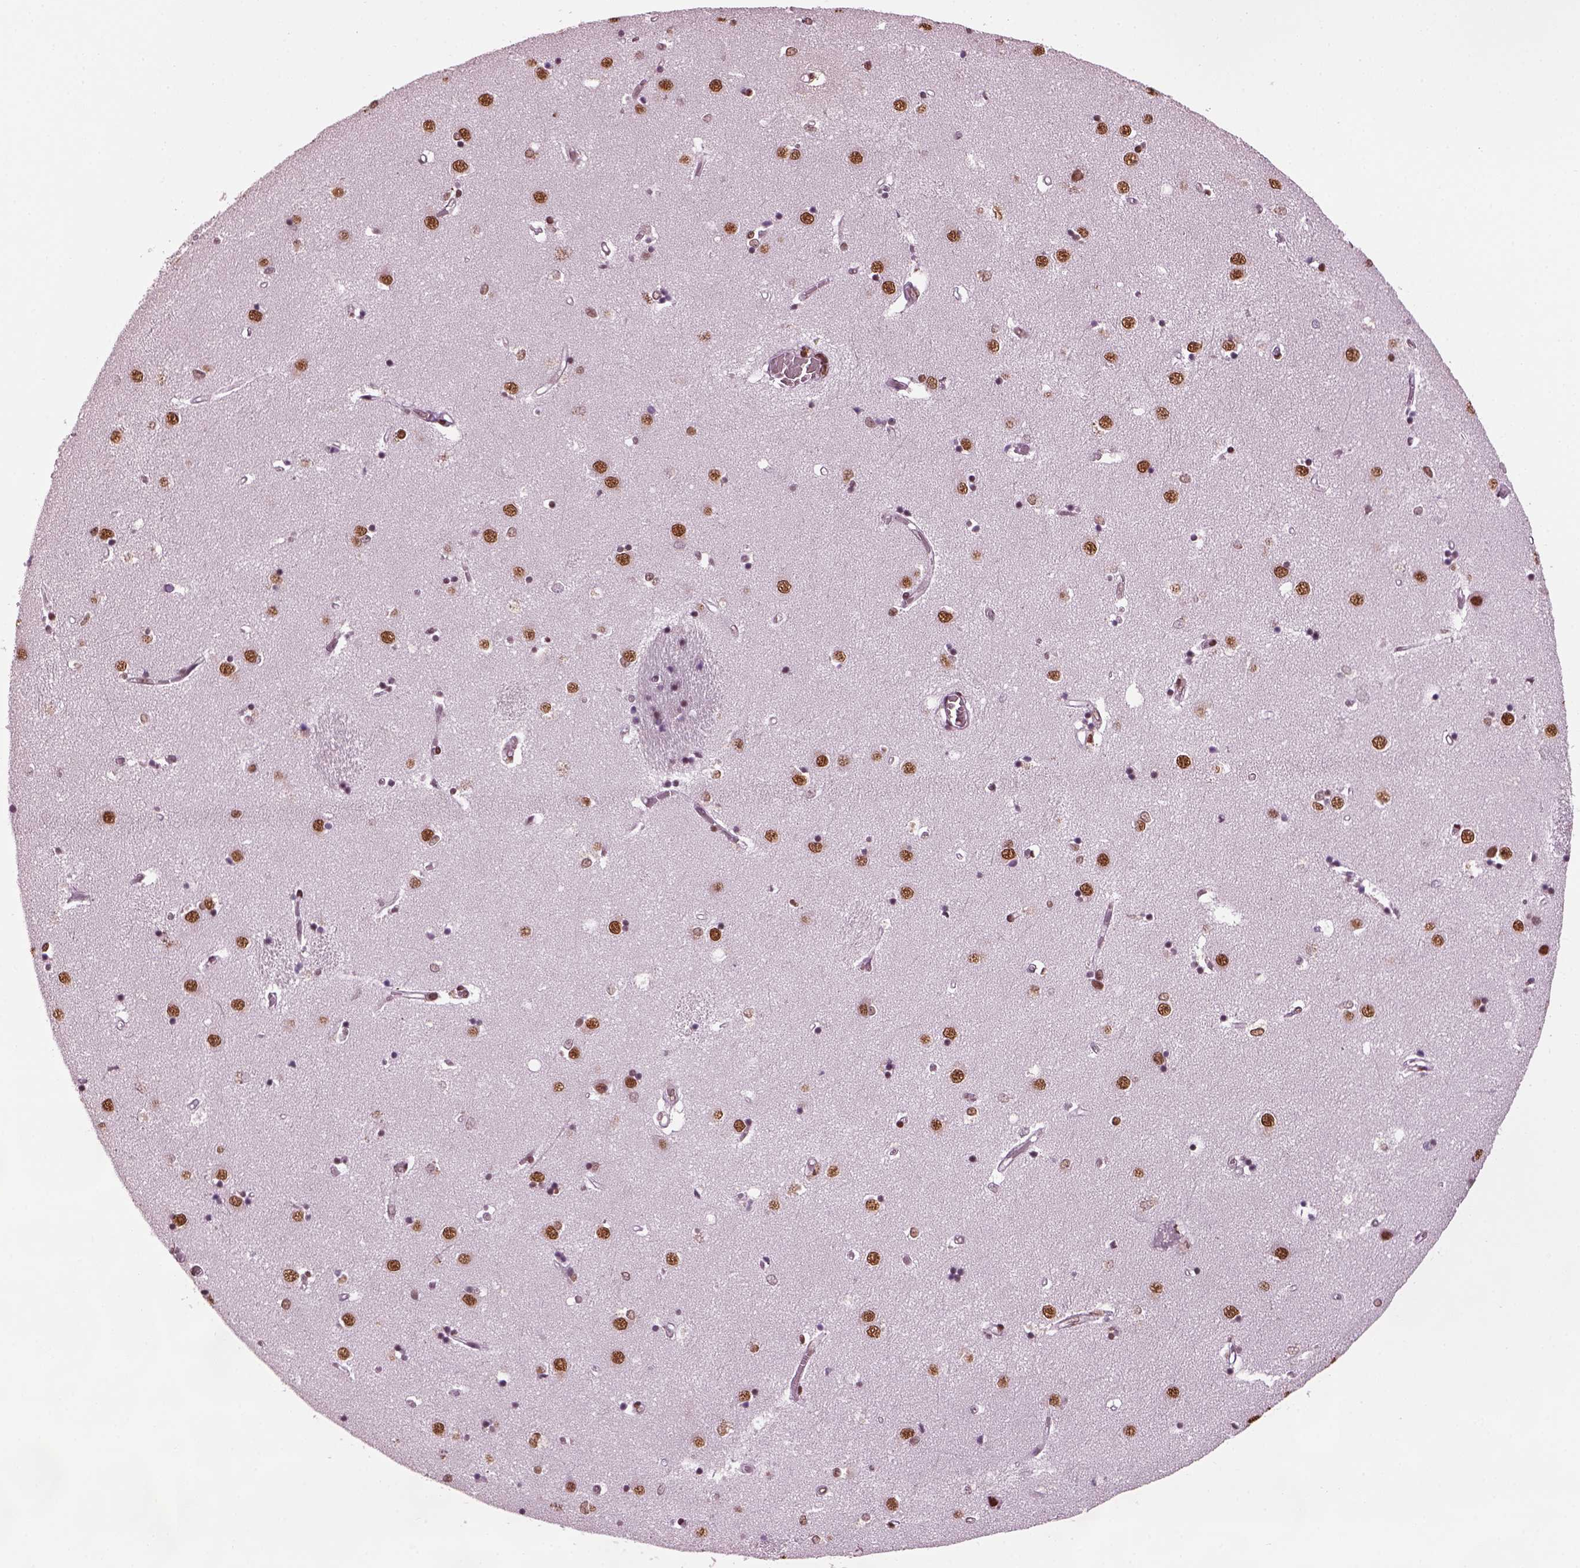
{"staining": {"intensity": "strong", "quantity": ">75%", "location": "nuclear"}, "tissue": "caudate", "cell_type": "Glial cells", "image_type": "normal", "snomed": [{"axis": "morphology", "description": "Normal tissue, NOS"}, {"axis": "topography", "description": "Lateral ventricle wall"}], "caption": "DAB immunohistochemical staining of normal human caudate demonstrates strong nuclear protein positivity in about >75% of glial cells. (IHC, brightfield microscopy, high magnification).", "gene": "CBFA2T3", "patient": {"sex": "male", "age": 54}}